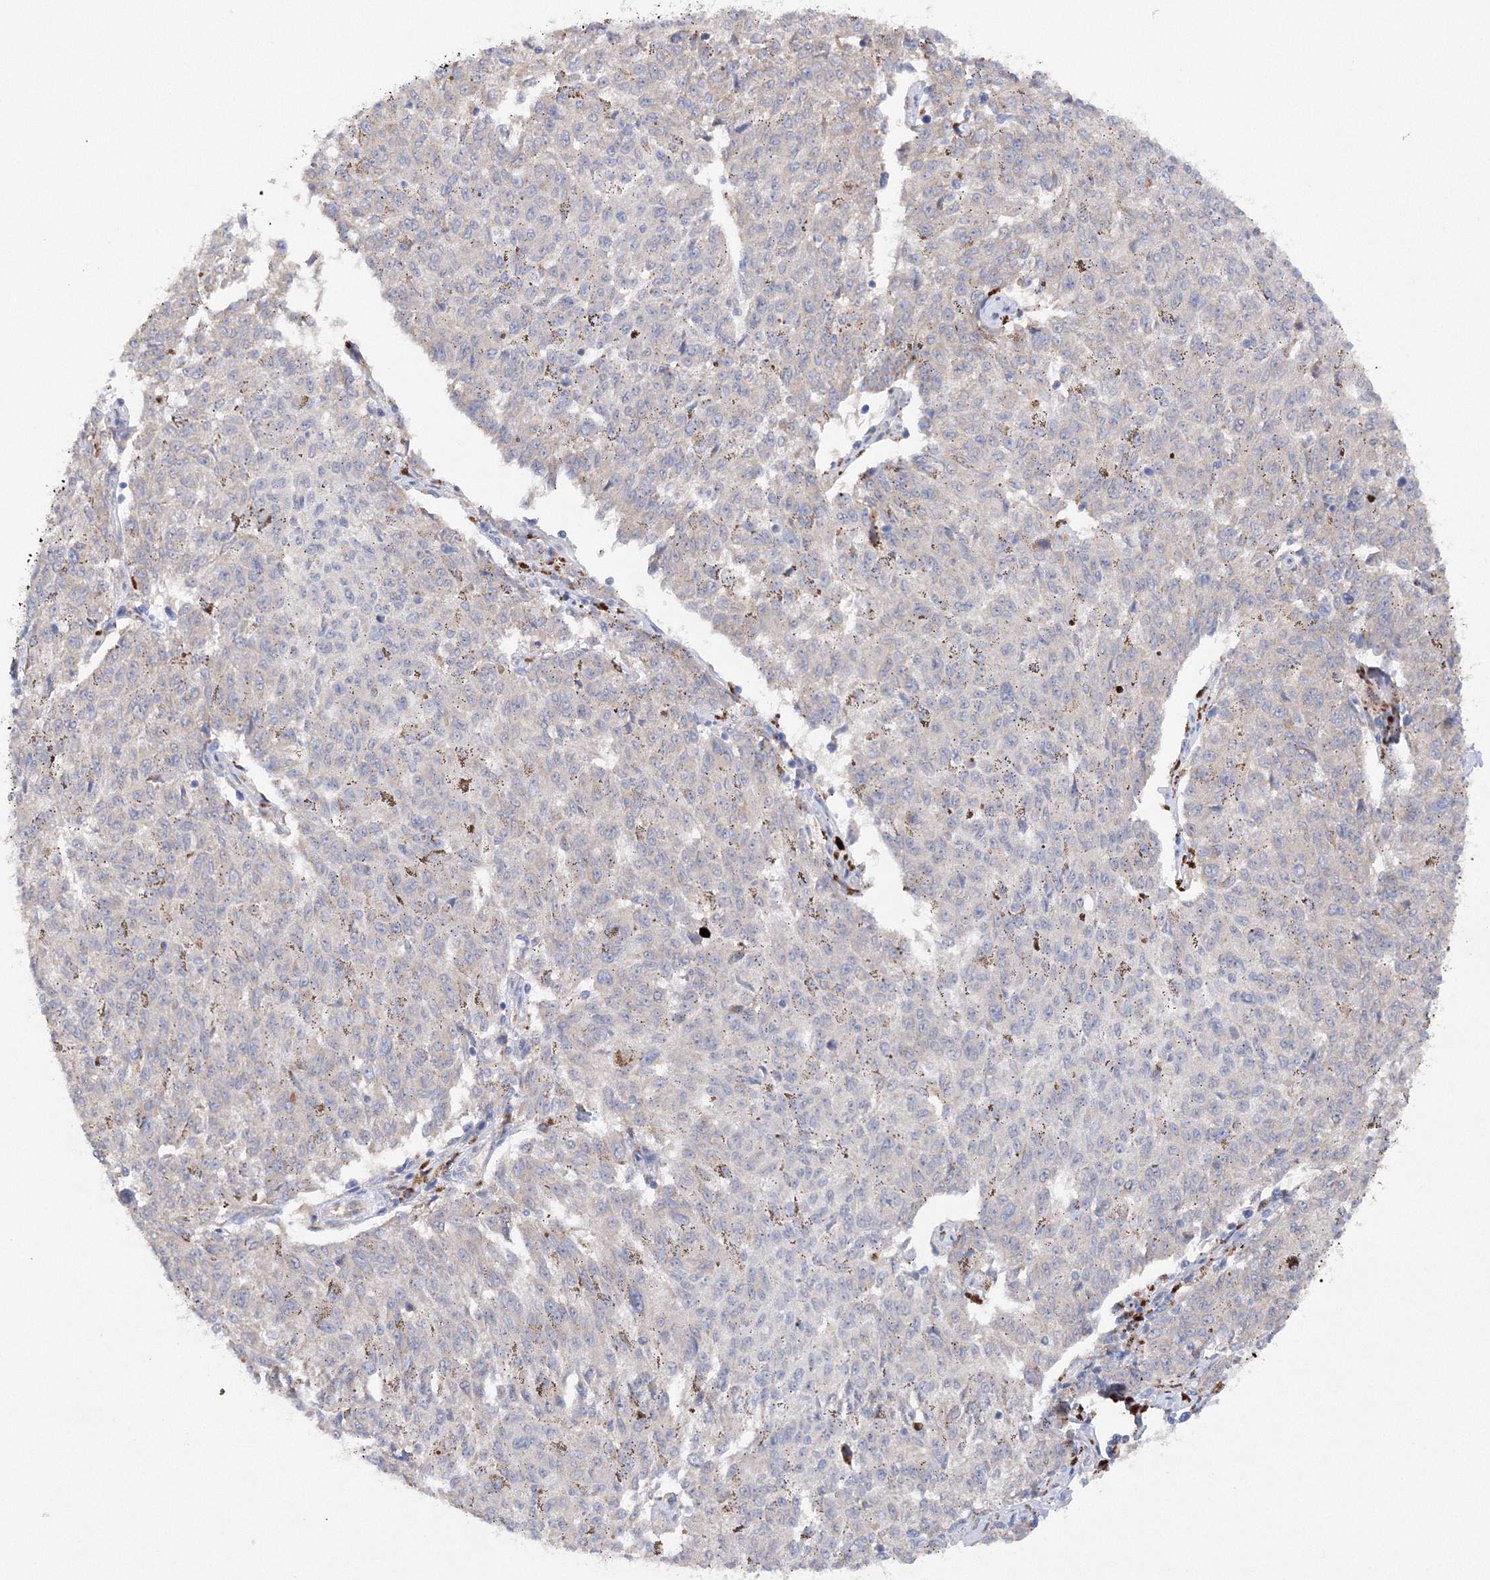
{"staining": {"intensity": "negative", "quantity": "none", "location": "none"}, "tissue": "melanoma", "cell_type": "Tumor cells", "image_type": "cancer", "snomed": [{"axis": "morphology", "description": "Malignant melanoma, NOS"}, {"axis": "topography", "description": "Skin"}], "caption": "Tumor cells show no significant positivity in melanoma.", "gene": "DIS3L2", "patient": {"sex": "female", "age": 72}}